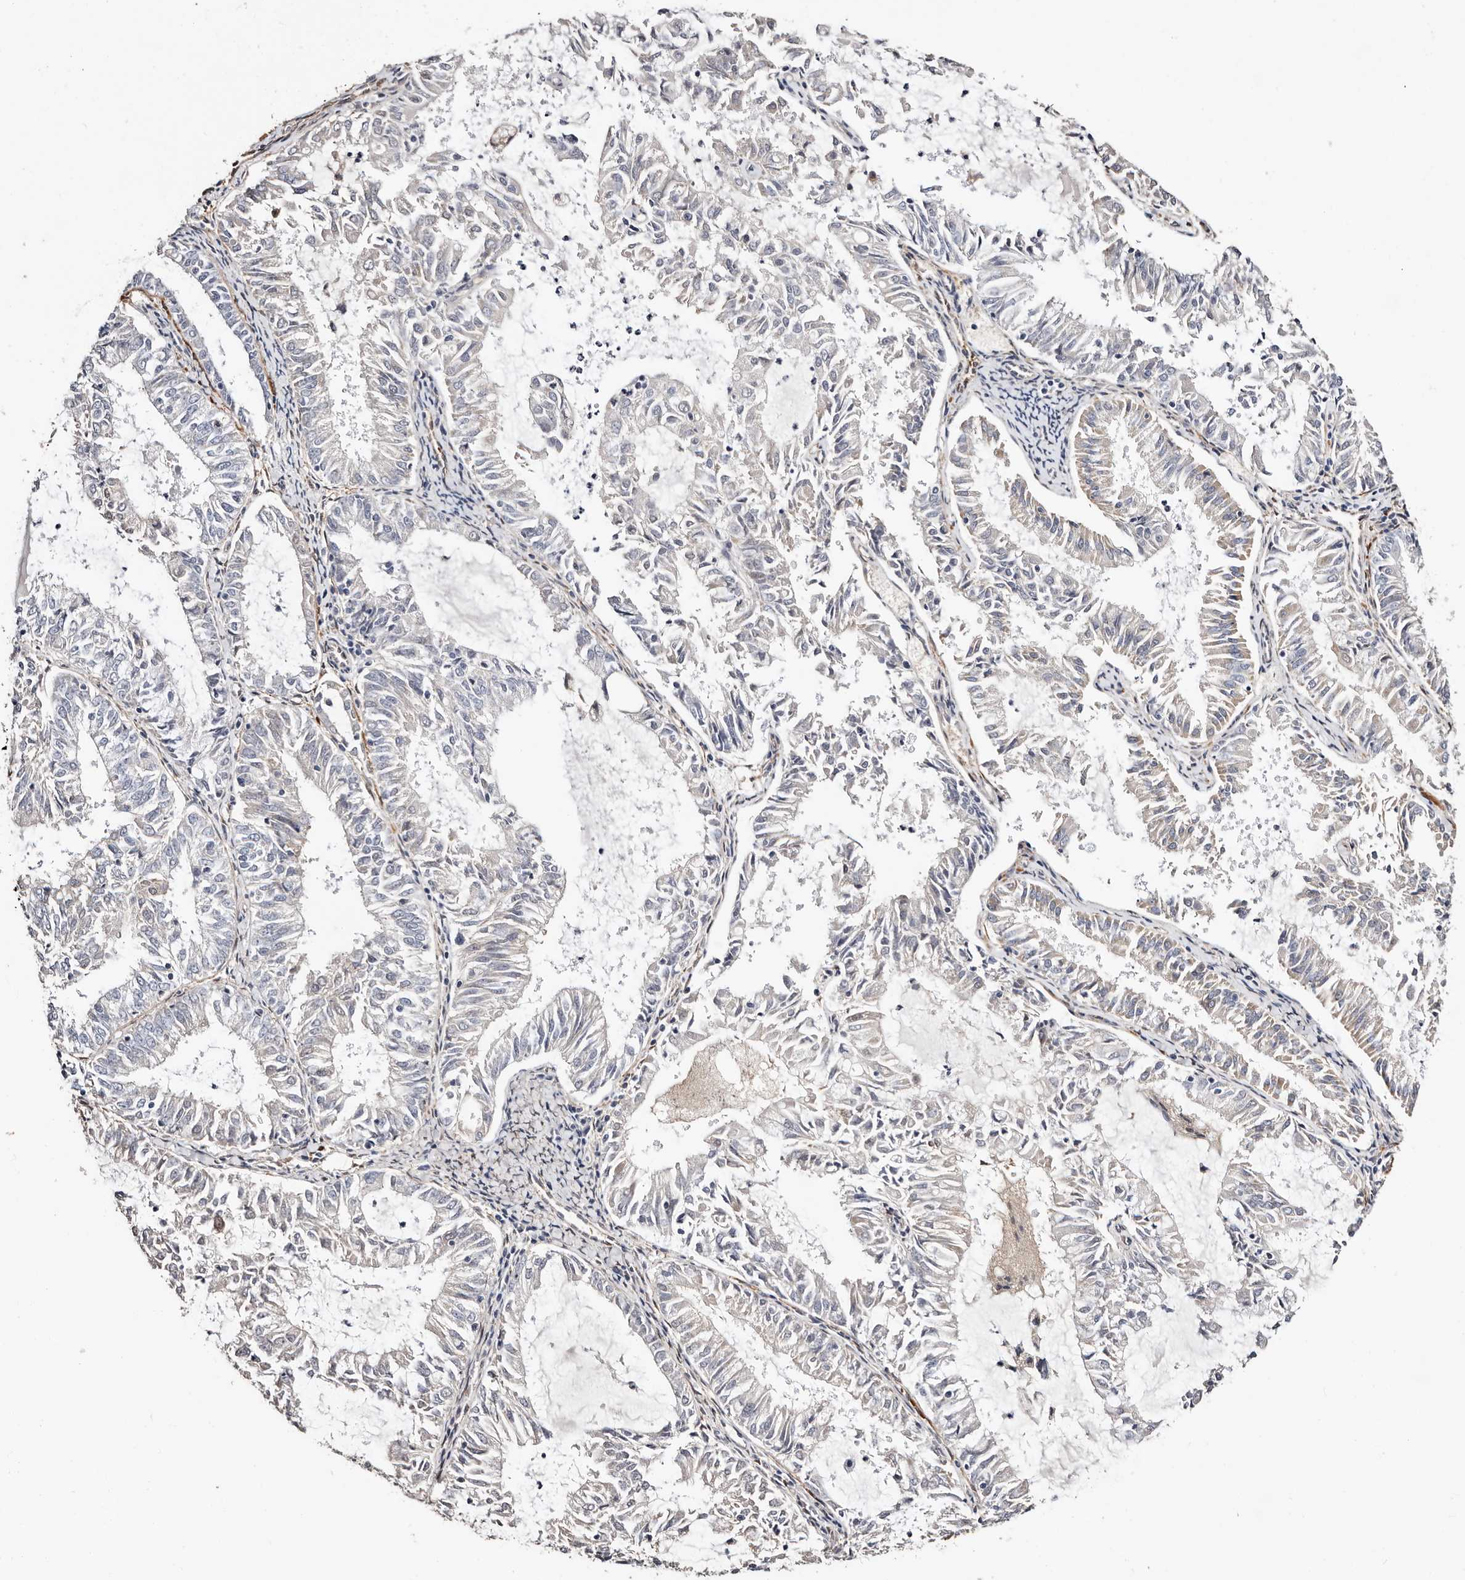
{"staining": {"intensity": "negative", "quantity": "none", "location": "none"}, "tissue": "endometrial cancer", "cell_type": "Tumor cells", "image_type": "cancer", "snomed": [{"axis": "morphology", "description": "Adenocarcinoma, NOS"}, {"axis": "topography", "description": "Endometrium"}], "caption": "Immunohistochemistry (IHC) of human endometrial cancer shows no staining in tumor cells.", "gene": "TGM2", "patient": {"sex": "female", "age": 57}}